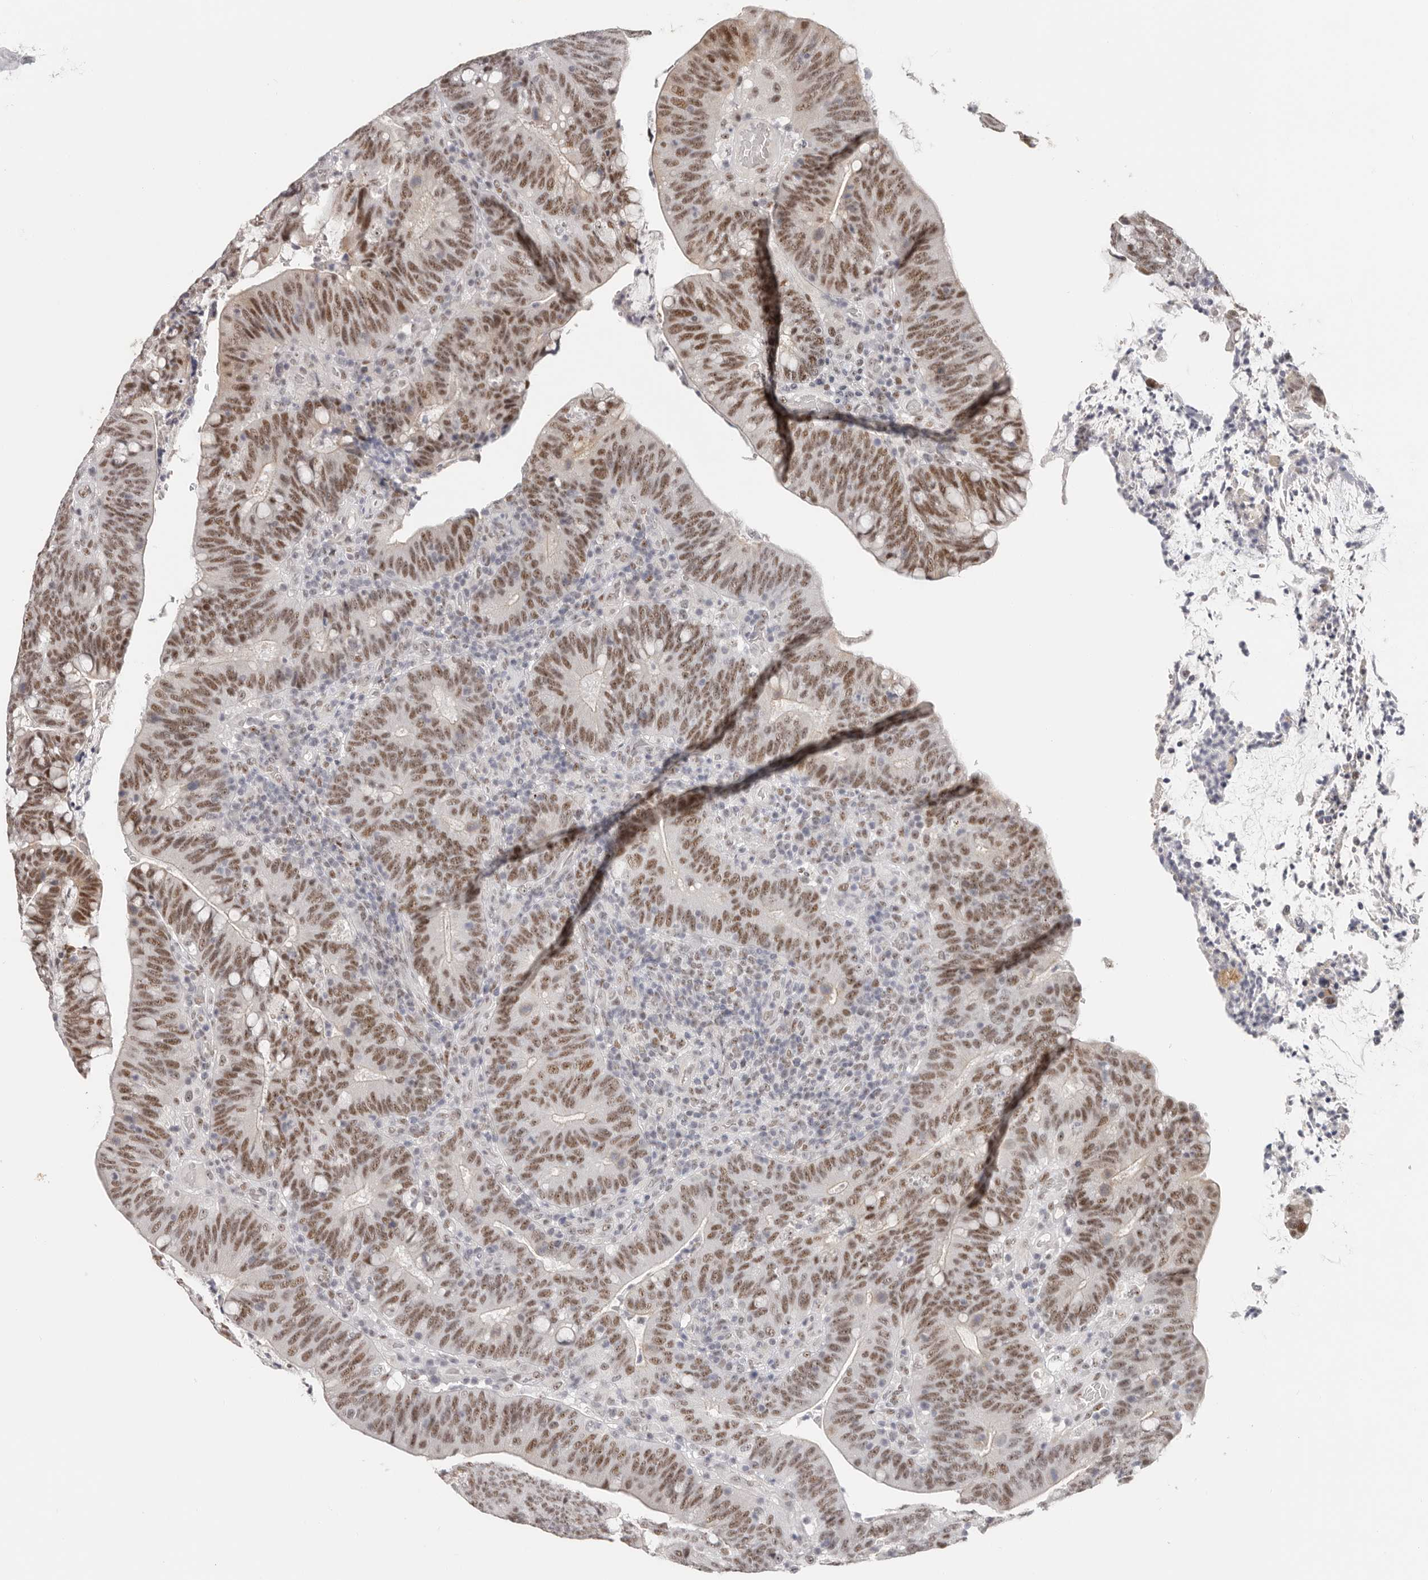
{"staining": {"intensity": "moderate", "quantity": ">75%", "location": "nuclear"}, "tissue": "colorectal cancer", "cell_type": "Tumor cells", "image_type": "cancer", "snomed": [{"axis": "morphology", "description": "Adenocarcinoma, NOS"}, {"axis": "topography", "description": "Colon"}], "caption": "About >75% of tumor cells in colorectal cancer (adenocarcinoma) reveal moderate nuclear protein positivity as visualized by brown immunohistochemical staining.", "gene": "LARP7", "patient": {"sex": "female", "age": 66}}